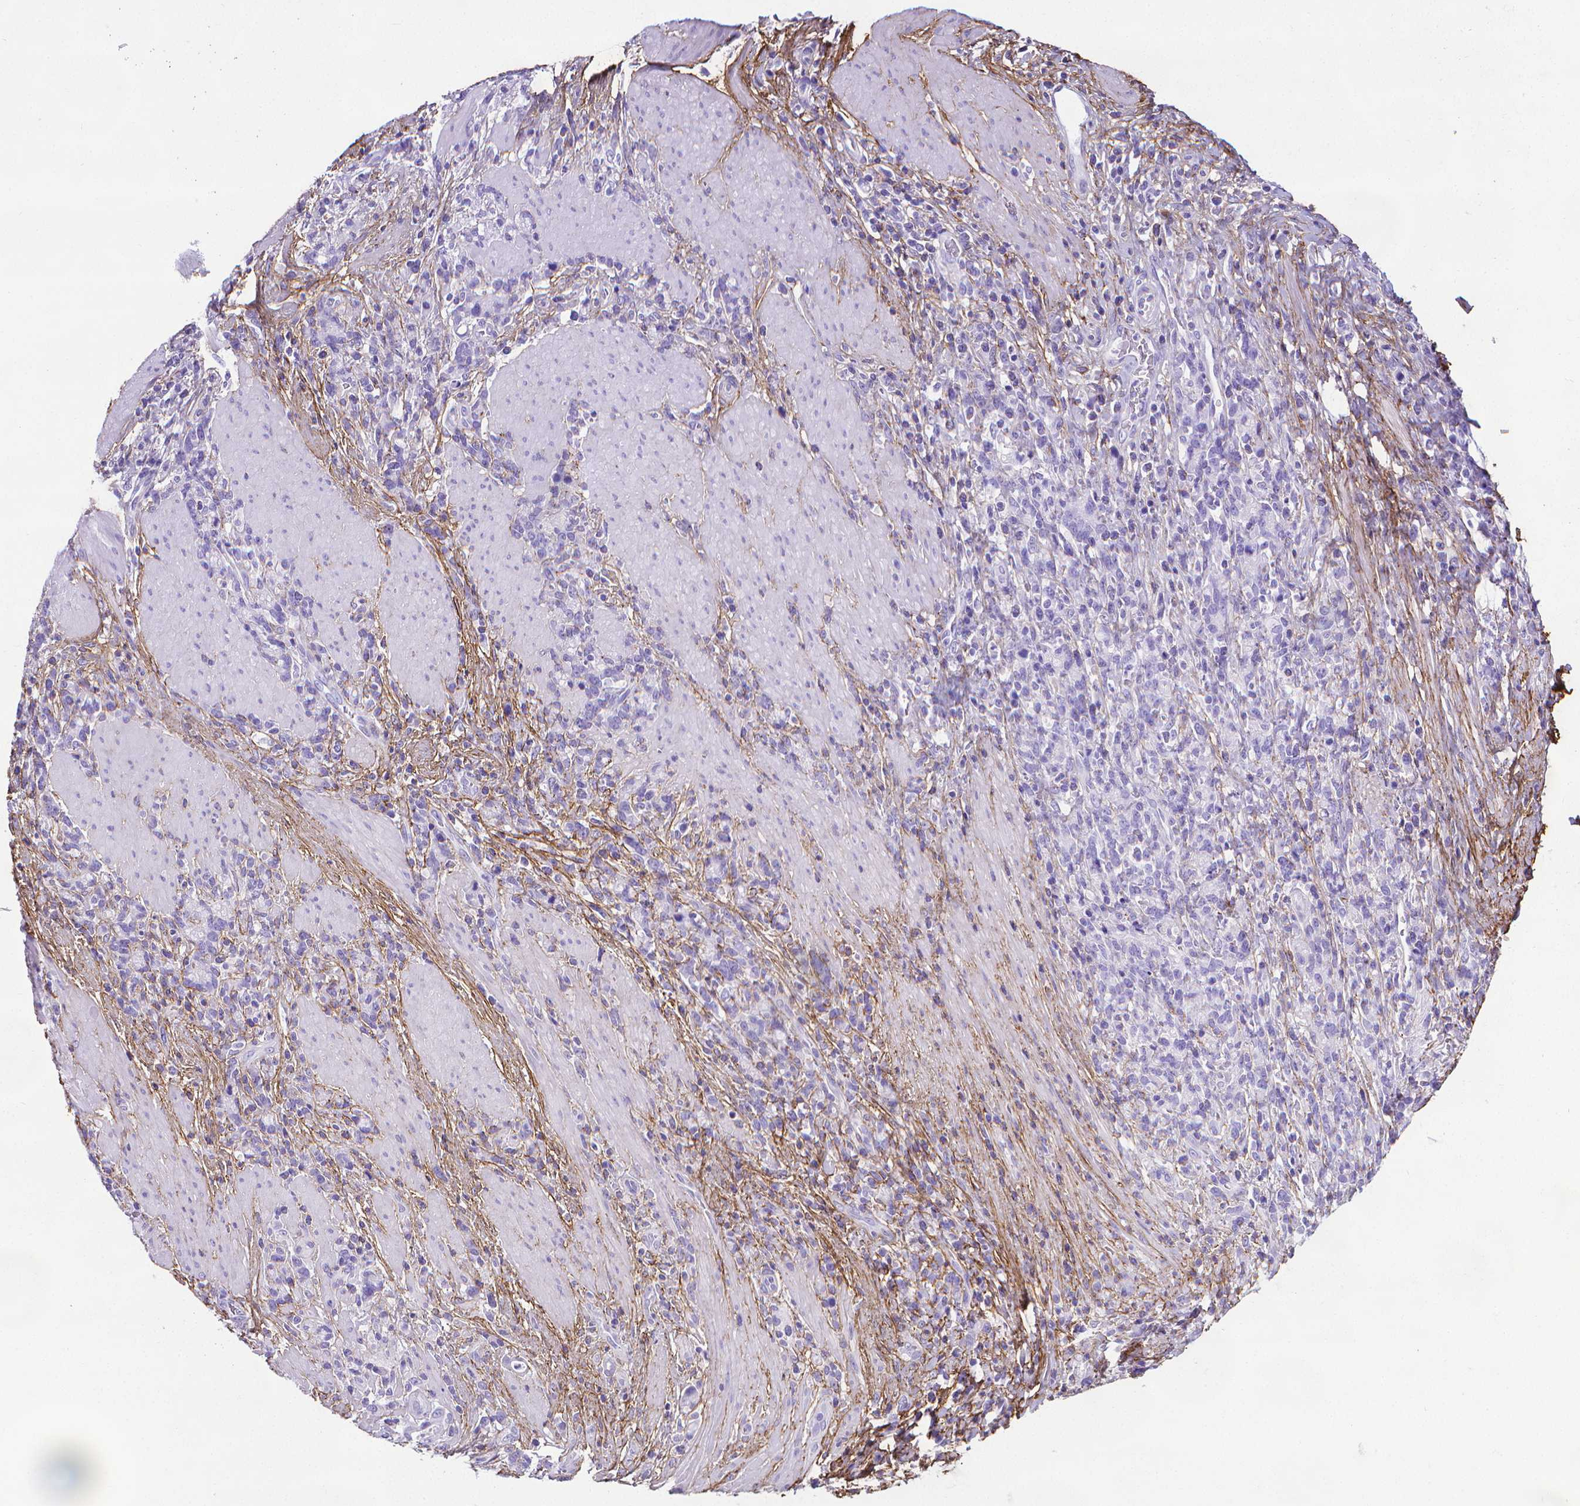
{"staining": {"intensity": "negative", "quantity": "none", "location": "none"}, "tissue": "stomach cancer", "cell_type": "Tumor cells", "image_type": "cancer", "snomed": [{"axis": "morphology", "description": "Adenocarcinoma, NOS"}, {"axis": "topography", "description": "Stomach"}], "caption": "Immunohistochemistry (IHC) micrograph of neoplastic tissue: stomach cancer stained with DAB (3,3'-diaminobenzidine) reveals no significant protein staining in tumor cells. The staining is performed using DAB brown chromogen with nuclei counter-stained in using hematoxylin.", "gene": "MFAP2", "patient": {"sex": "female", "age": 57}}